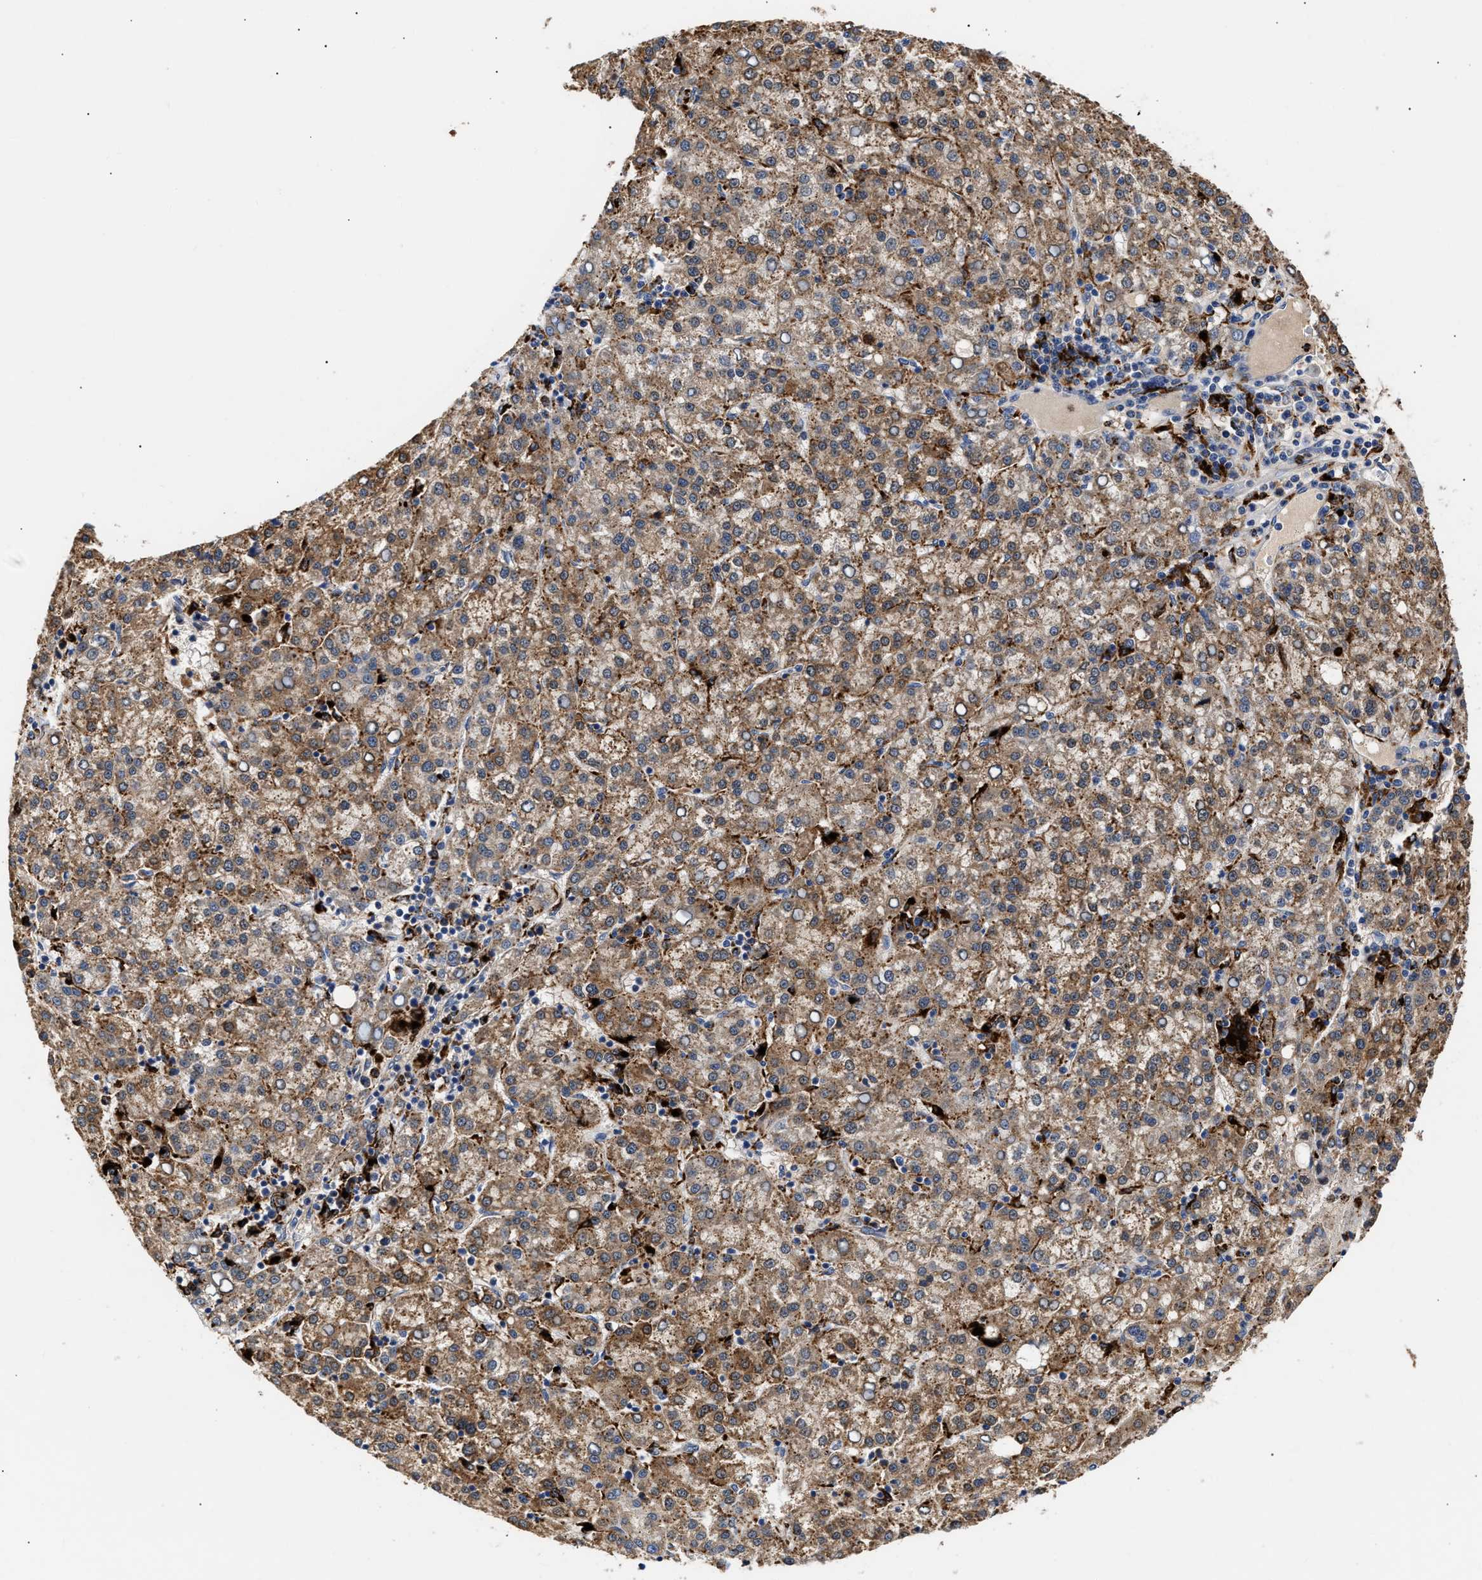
{"staining": {"intensity": "moderate", "quantity": ">75%", "location": "cytoplasmic/membranous"}, "tissue": "liver cancer", "cell_type": "Tumor cells", "image_type": "cancer", "snomed": [{"axis": "morphology", "description": "Carcinoma, Hepatocellular, NOS"}, {"axis": "topography", "description": "Liver"}], "caption": "A micrograph showing moderate cytoplasmic/membranous positivity in about >75% of tumor cells in liver hepatocellular carcinoma, as visualized by brown immunohistochemical staining.", "gene": "CCDC146", "patient": {"sex": "female", "age": 58}}